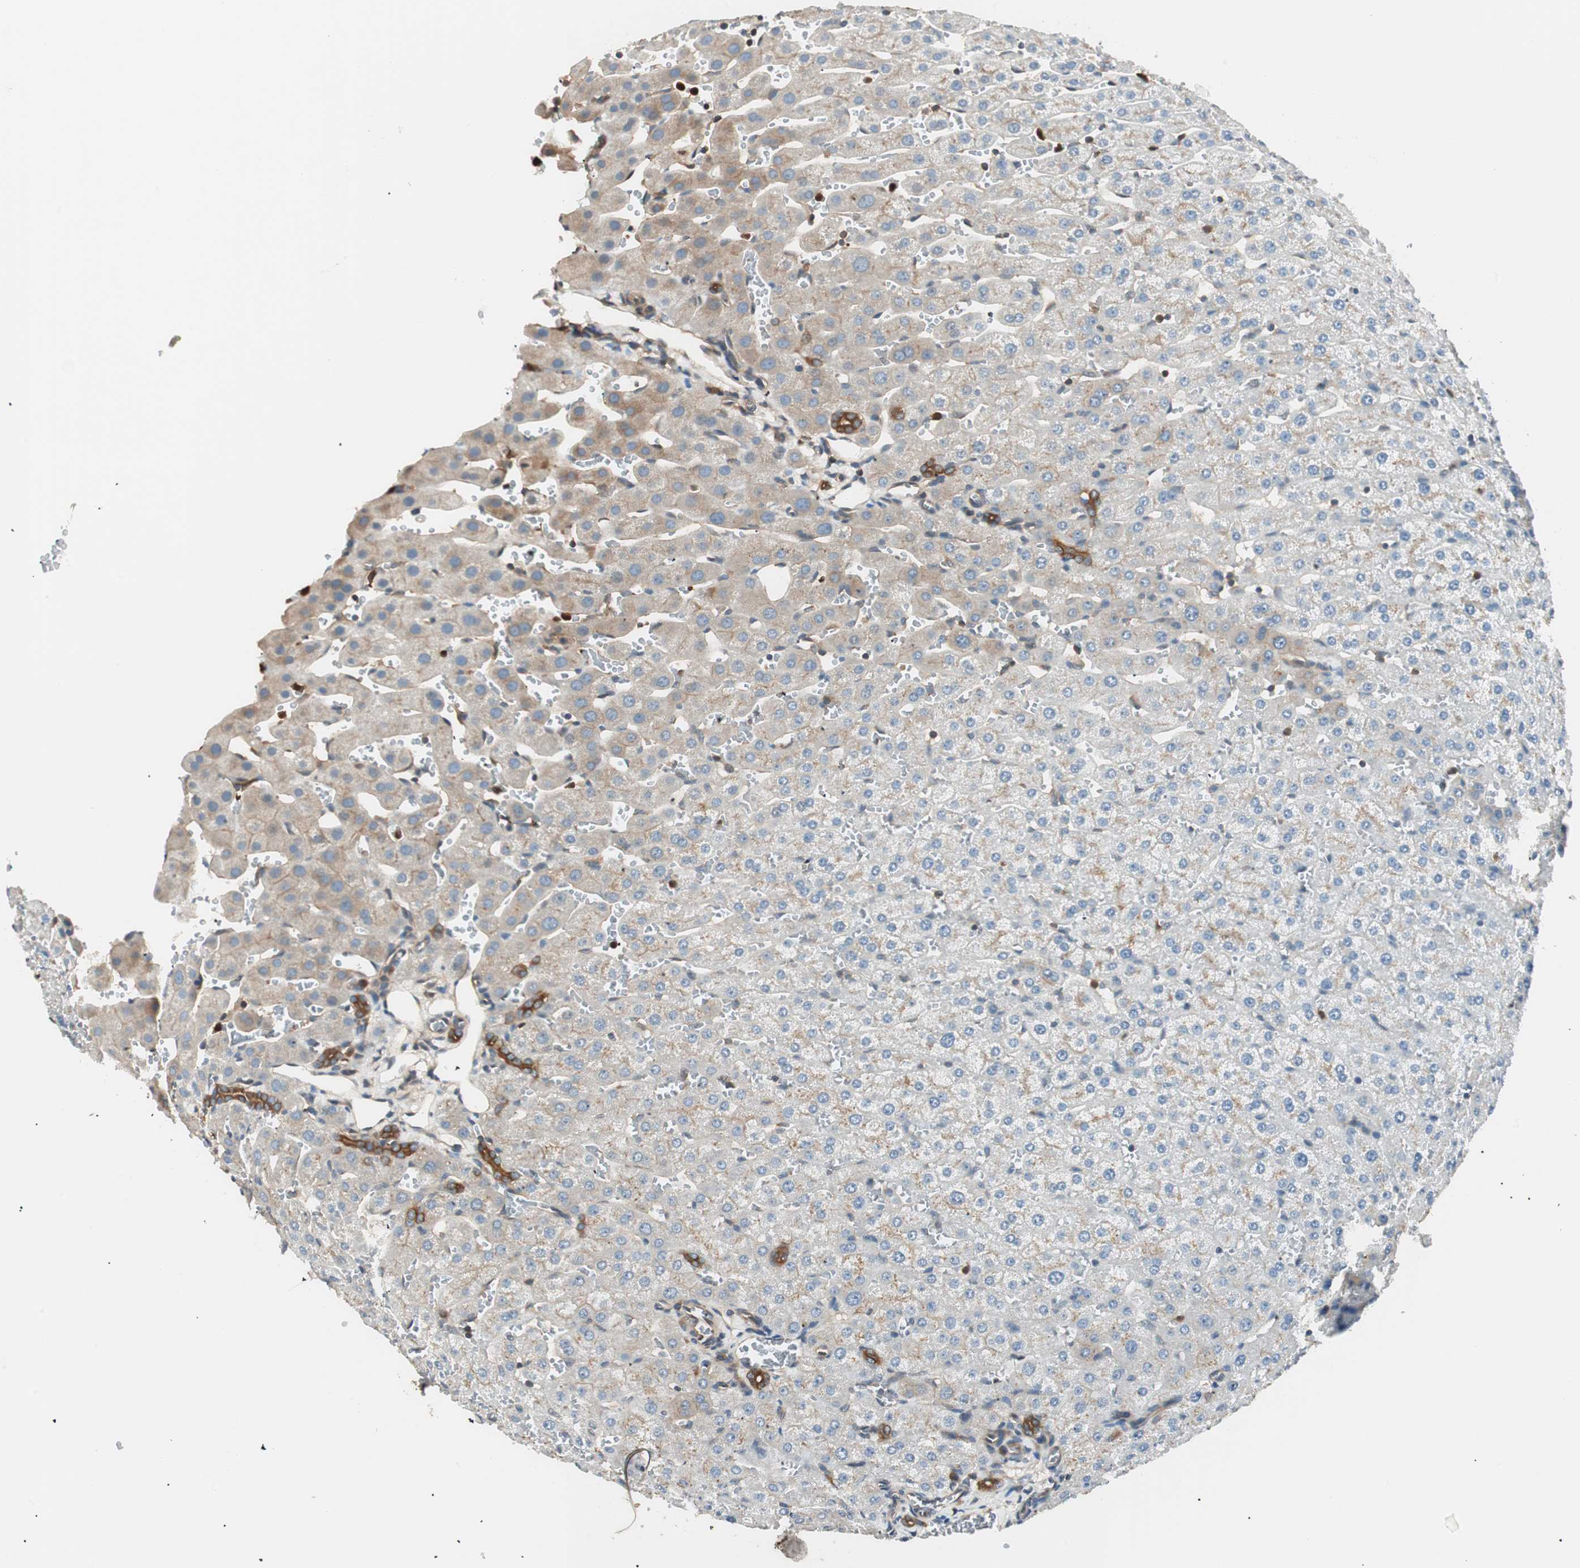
{"staining": {"intensity": "strong", "quantity": ">75%", "location": "cytoplasmic/membranous"}, "tissue": "liver", "cell_type": "Cholangiocytes", "image_type": "normal", "snomed": [{"axis": "morphology", "description": "Normal tissue, NOS"}, {"axis": "morphology", "description": "Fibrosis, NOS"}, {"axis": "topography", "description": "Liver"}], "caption": "Strong cytoplasmic/membranous positivity is identified in approximately >75% of cholangiocytes in normal liver.", "gene": "TSG101", "patient": {"sex": "female", "age": 29}}